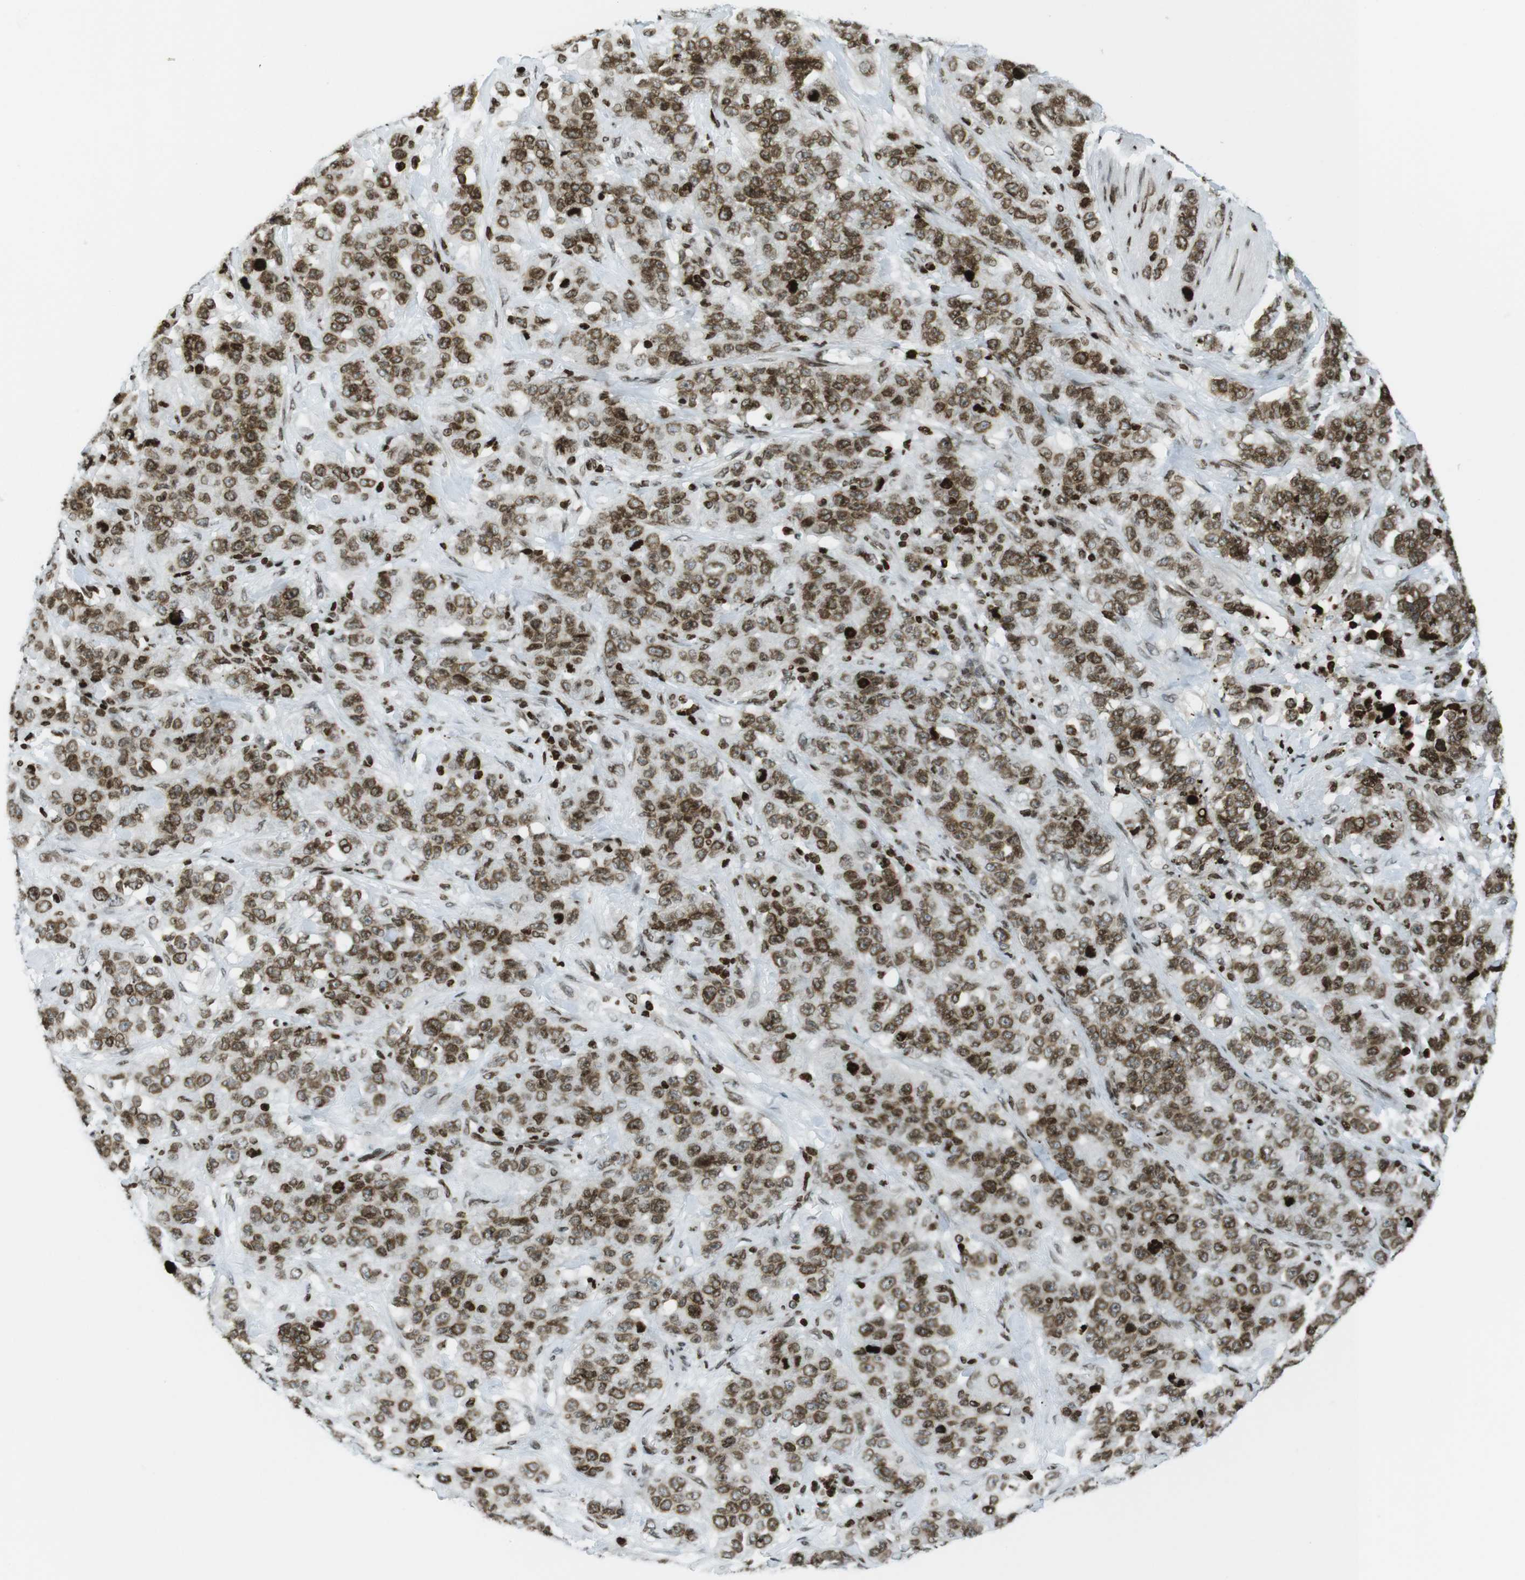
{"staining": {"intensity": "moderate", "quantity": ">75%", "location": "nuclear"}, "tissue": "stomach cancer", "cell_type": "Tumor cells", "image_type": "cancer", "snomed": [{"axis": "morphology", "description": "Adenocarcinoma, NOS"}, {"axis": "topography", "description": "Stomach"}], "caption": "Immunohistochemistry (IHC) micrograph of neoplastic tissue: stomach cancer stained using immunohistochemistry (IHC) displays medium levels of moderate protein expression localized specifically in the nuclear of tumor cells, appearing as a nuclear brown color.", "gene": "H2AC8", "patient": {"sex": "male", "age": 48}}